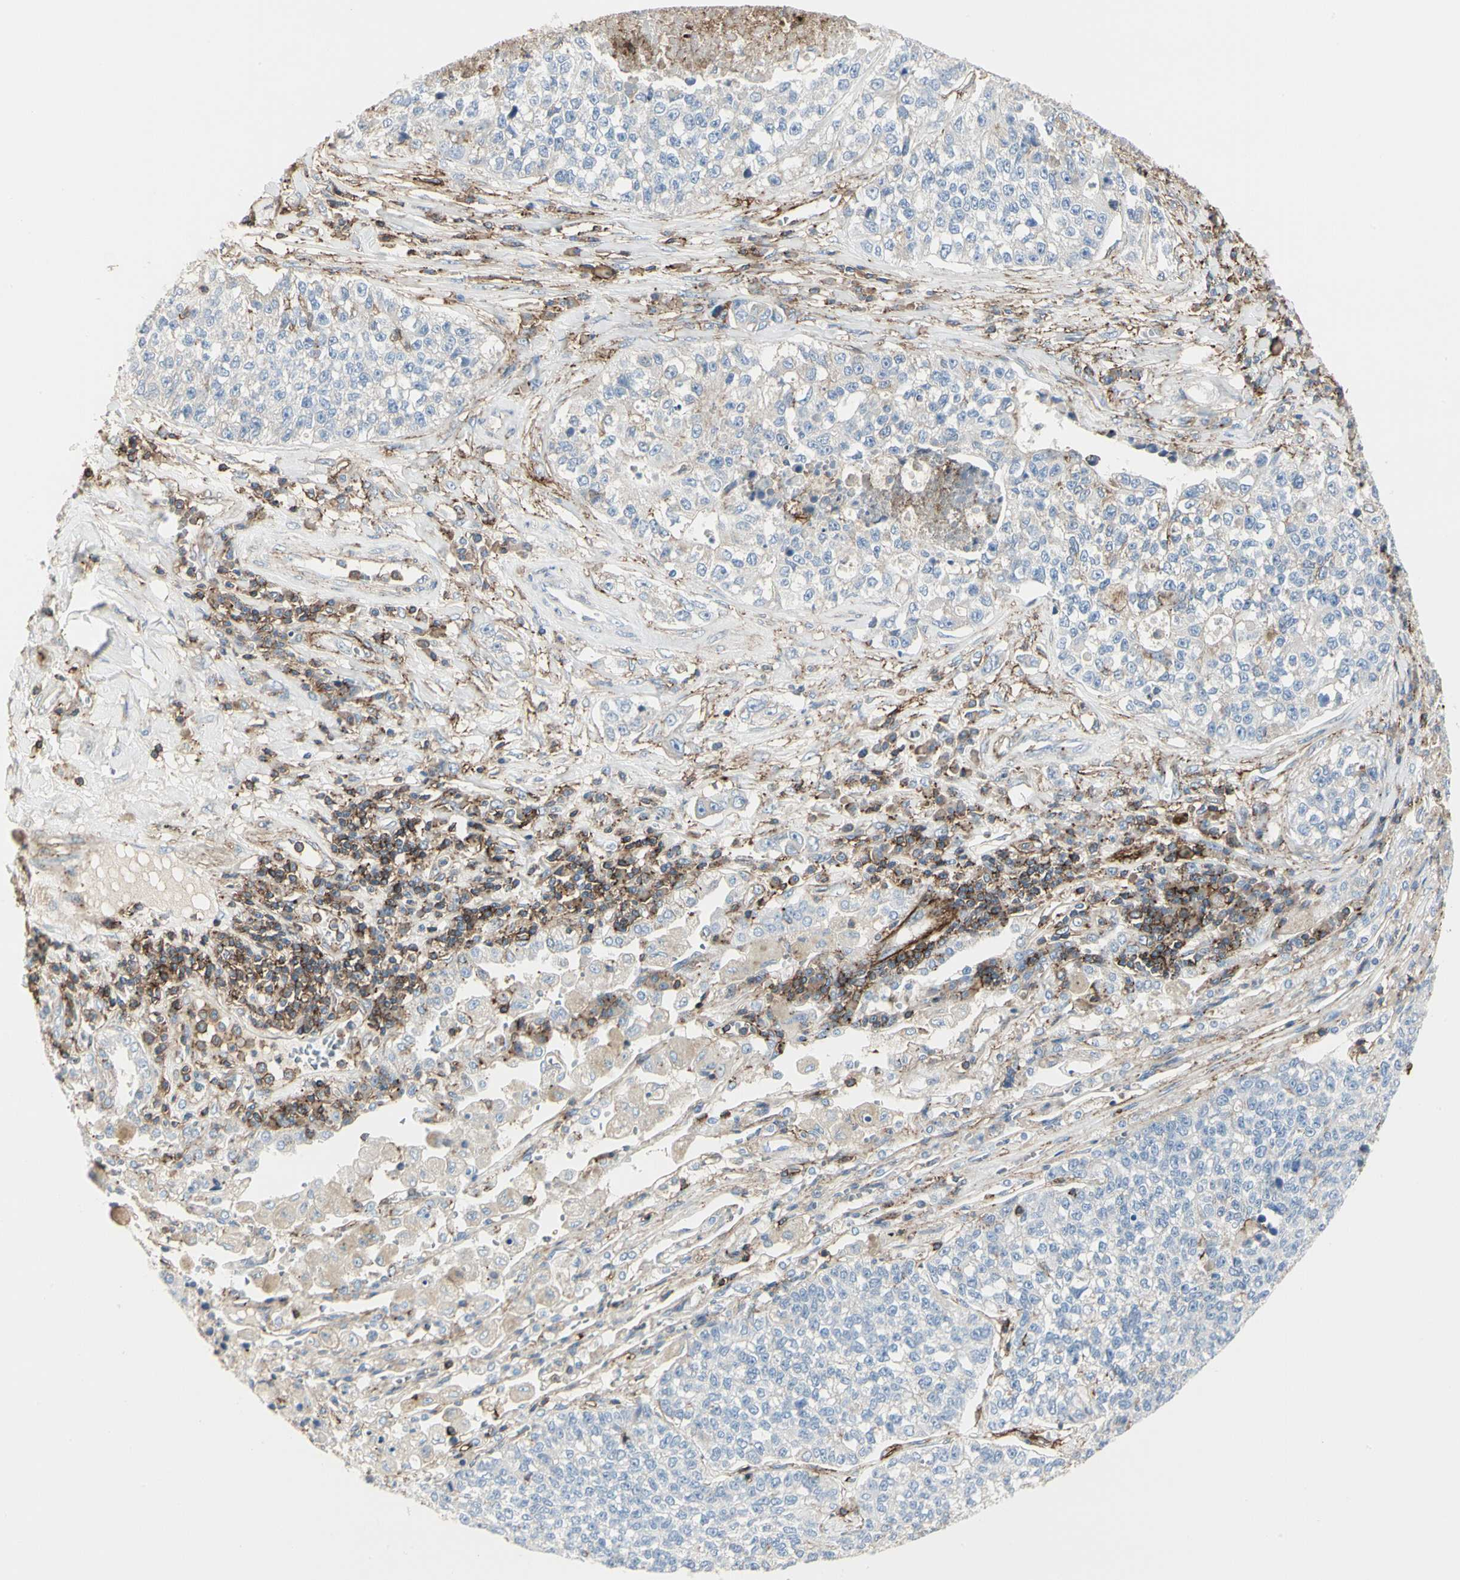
{"staining": {"intensity": "negative", "quantity": "none", "location": "none"}, "tissue": "lung cancer", "cell_type": "Tumor cells", "image_type": "cancer", "snomed": [{"axis": "morphology", "description": "Adenocarcinoma, NOS"}, {"axis": "topography", "description": "Lung"}], "caption": "High magnification brightfield microscopy of lung cancer (adenocarcinoma) stained with DAB (brown) and counterstained with hematoxylin (blue): tumor cells show no significant staining.", "gene": "CLEC2B", "patient": {"sex": "male", "age": 49}}